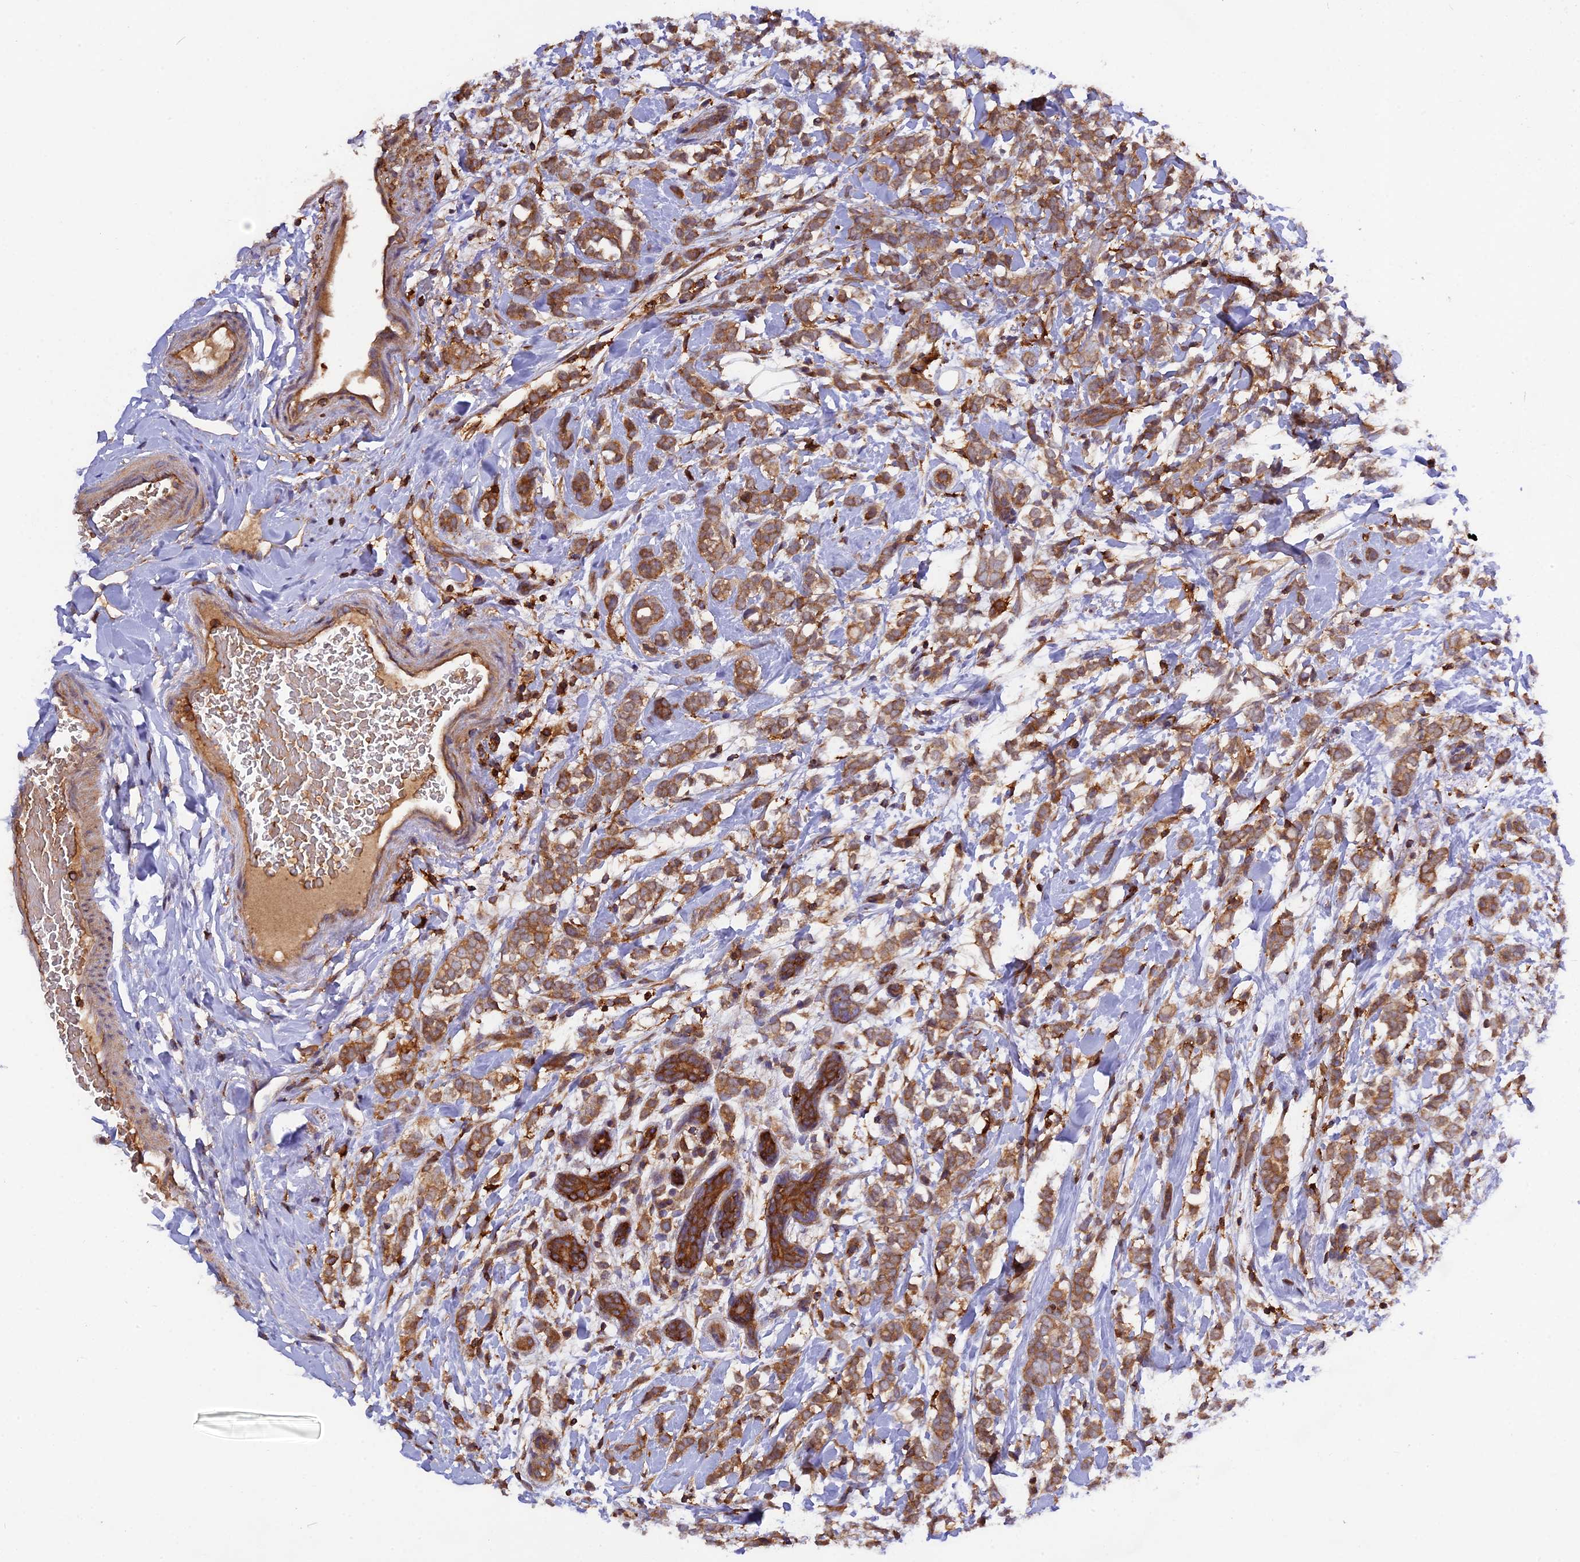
{"staining": {"intensity": "moderate", "quantity": ">75%", "location": "cytoplasmic/membranous"}, "tissue": "breast cancer", "cell_type": "Tumor cells", "image_type": "cancer", "snomed": [{"axis": "morphology", "description": "Normal tissue, NOS"}, {"axis": "morphology", "description": "Lobular carcinoma"}, {"axis": "topography", "description": "Breast"}], "caption": "Human lobular carcinoma (breast) stained with a brown dye displays moderate cytoplasmic/membranous positive positivity in about >75% of tumor cells.", "gene": "MYO9B", "patient": {"sex": "female", "age": 47}}